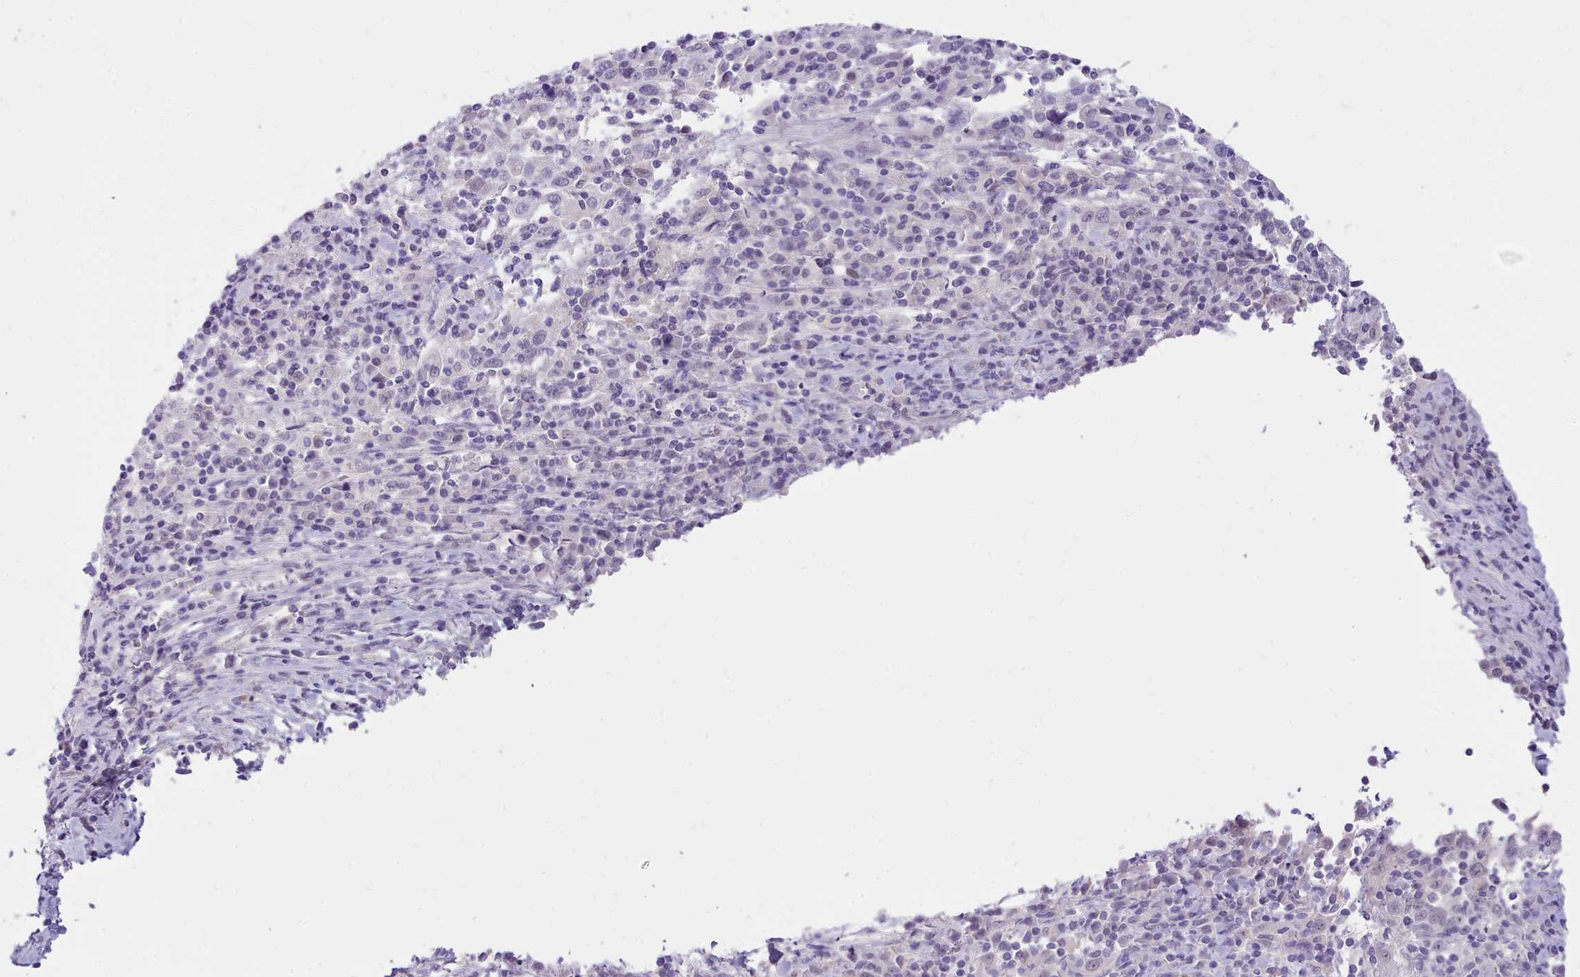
{"staining": {"intensity": "negative", "quantity": "none", "location": "none"}, "tissue": "cervical cancer", "cell_type": "Tumor cells", "image_type": "cancer", "snomed": [{"axis": "morphology", "description": "Squamous cell carcinoma, NOS"}, {"axis": "topography", "description": "Cervix"}], "caption": "Image shows no protein staining in tumor cells of cervical squamous cell carcinoma tissue.", "gene": "LRRC37A", "patient": {"sex": "female", "age": 46}}